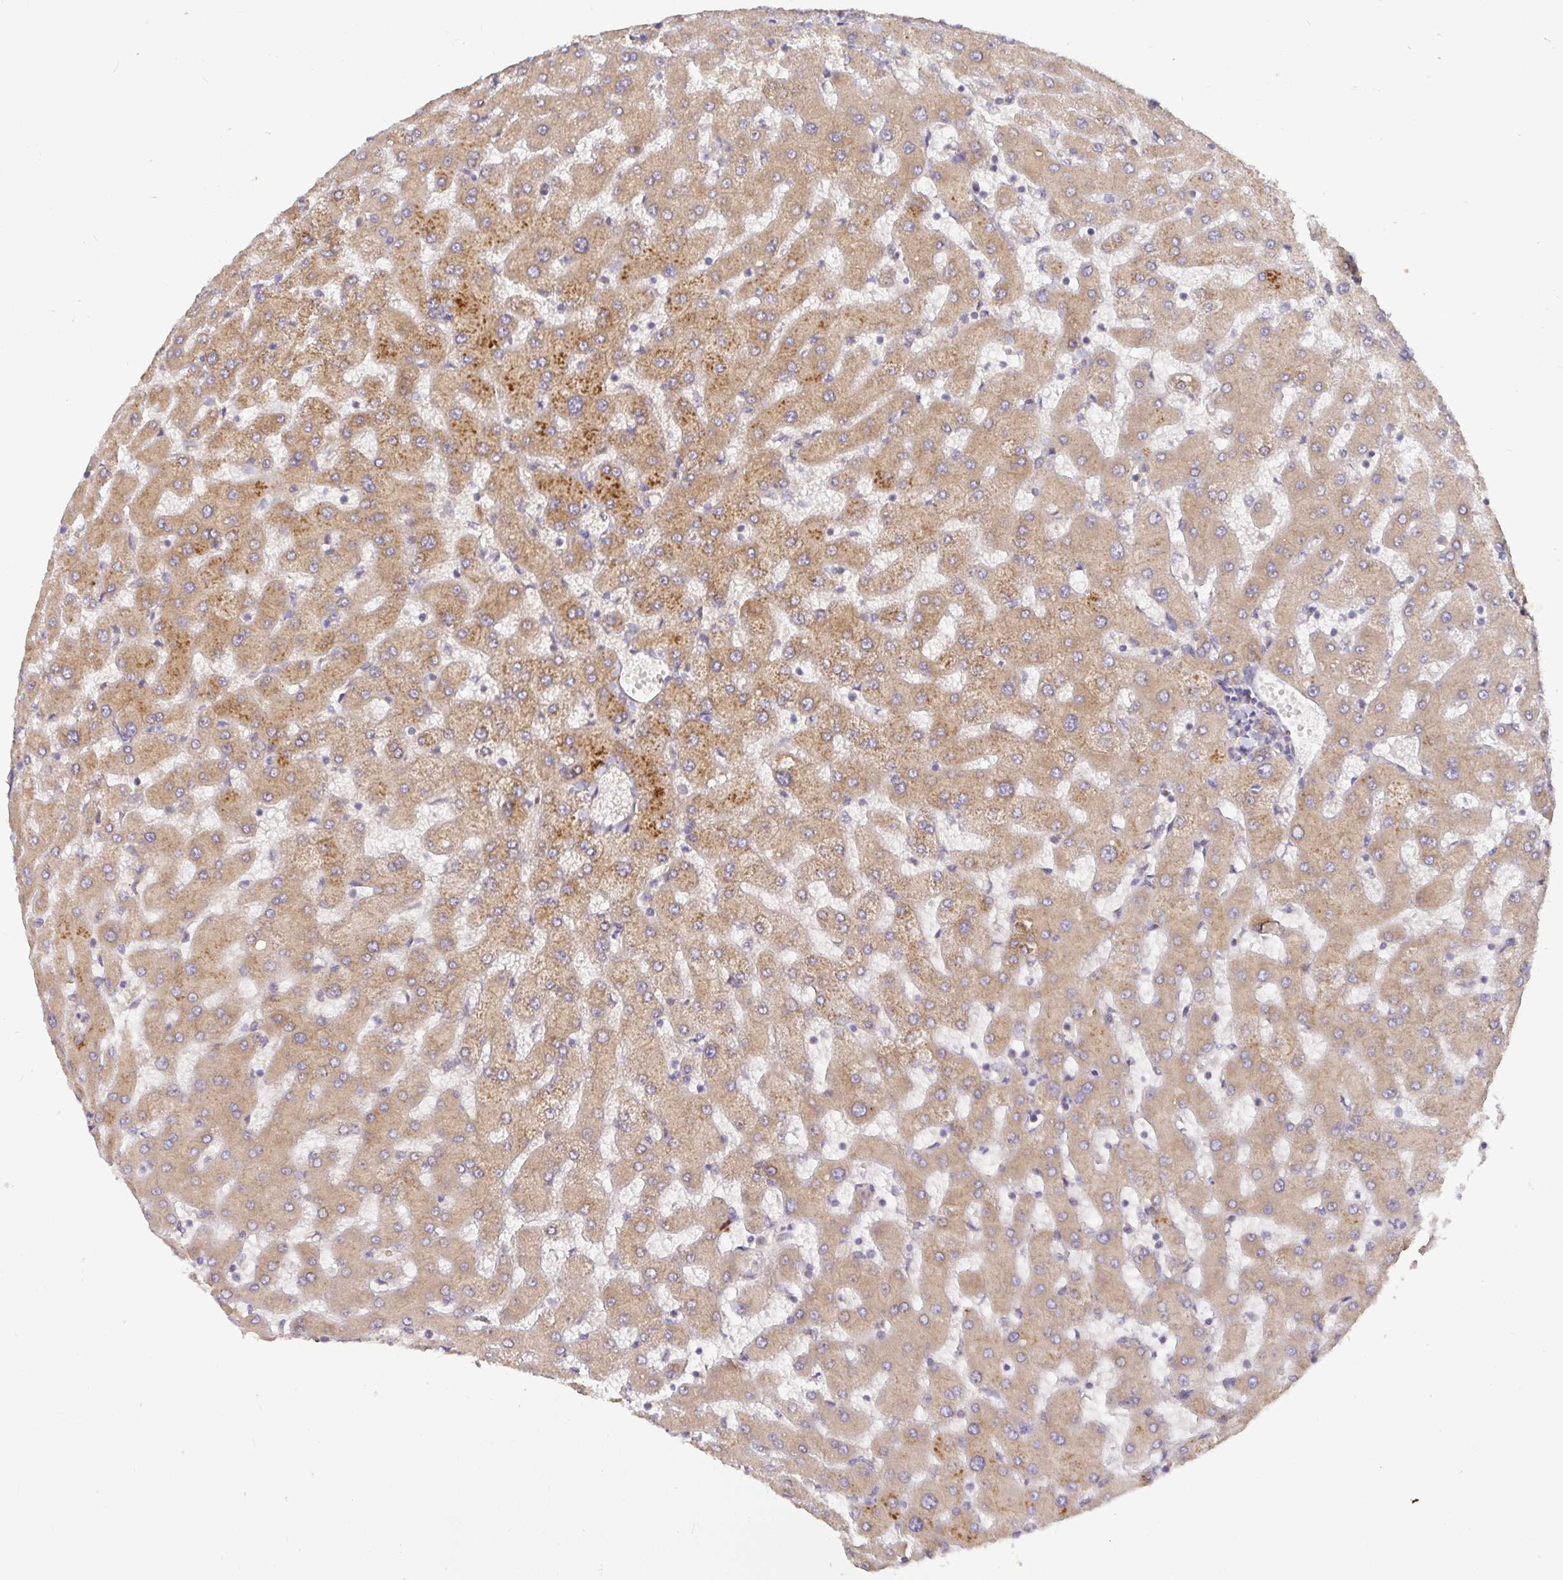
{"staining": {"intensity": "moderate", "quantity": ">75%", "location": "cytoplasmic/membranous"}, "tissue": "liver", "cell_type": "Cholangiocytes", "image_type": "normal", "snomed": [{"axis": "morphology", "description": "Normal tissue, NOS"}, {"axis": "topography", "description": "Liver"}], "caption": "IHC of unremarkable liver demonstrates medium levels of moderate cytoplasmic/membranous positivity in about >75% of cholangiocytes. Using DAB (3,3'-diaminobenzidine) (brown) and hematoxylin (blue) stains, captured at high magnification using brightfield microscopy.", "gene": "LMO4", "patient": {"sex": "female", "age": 63}}